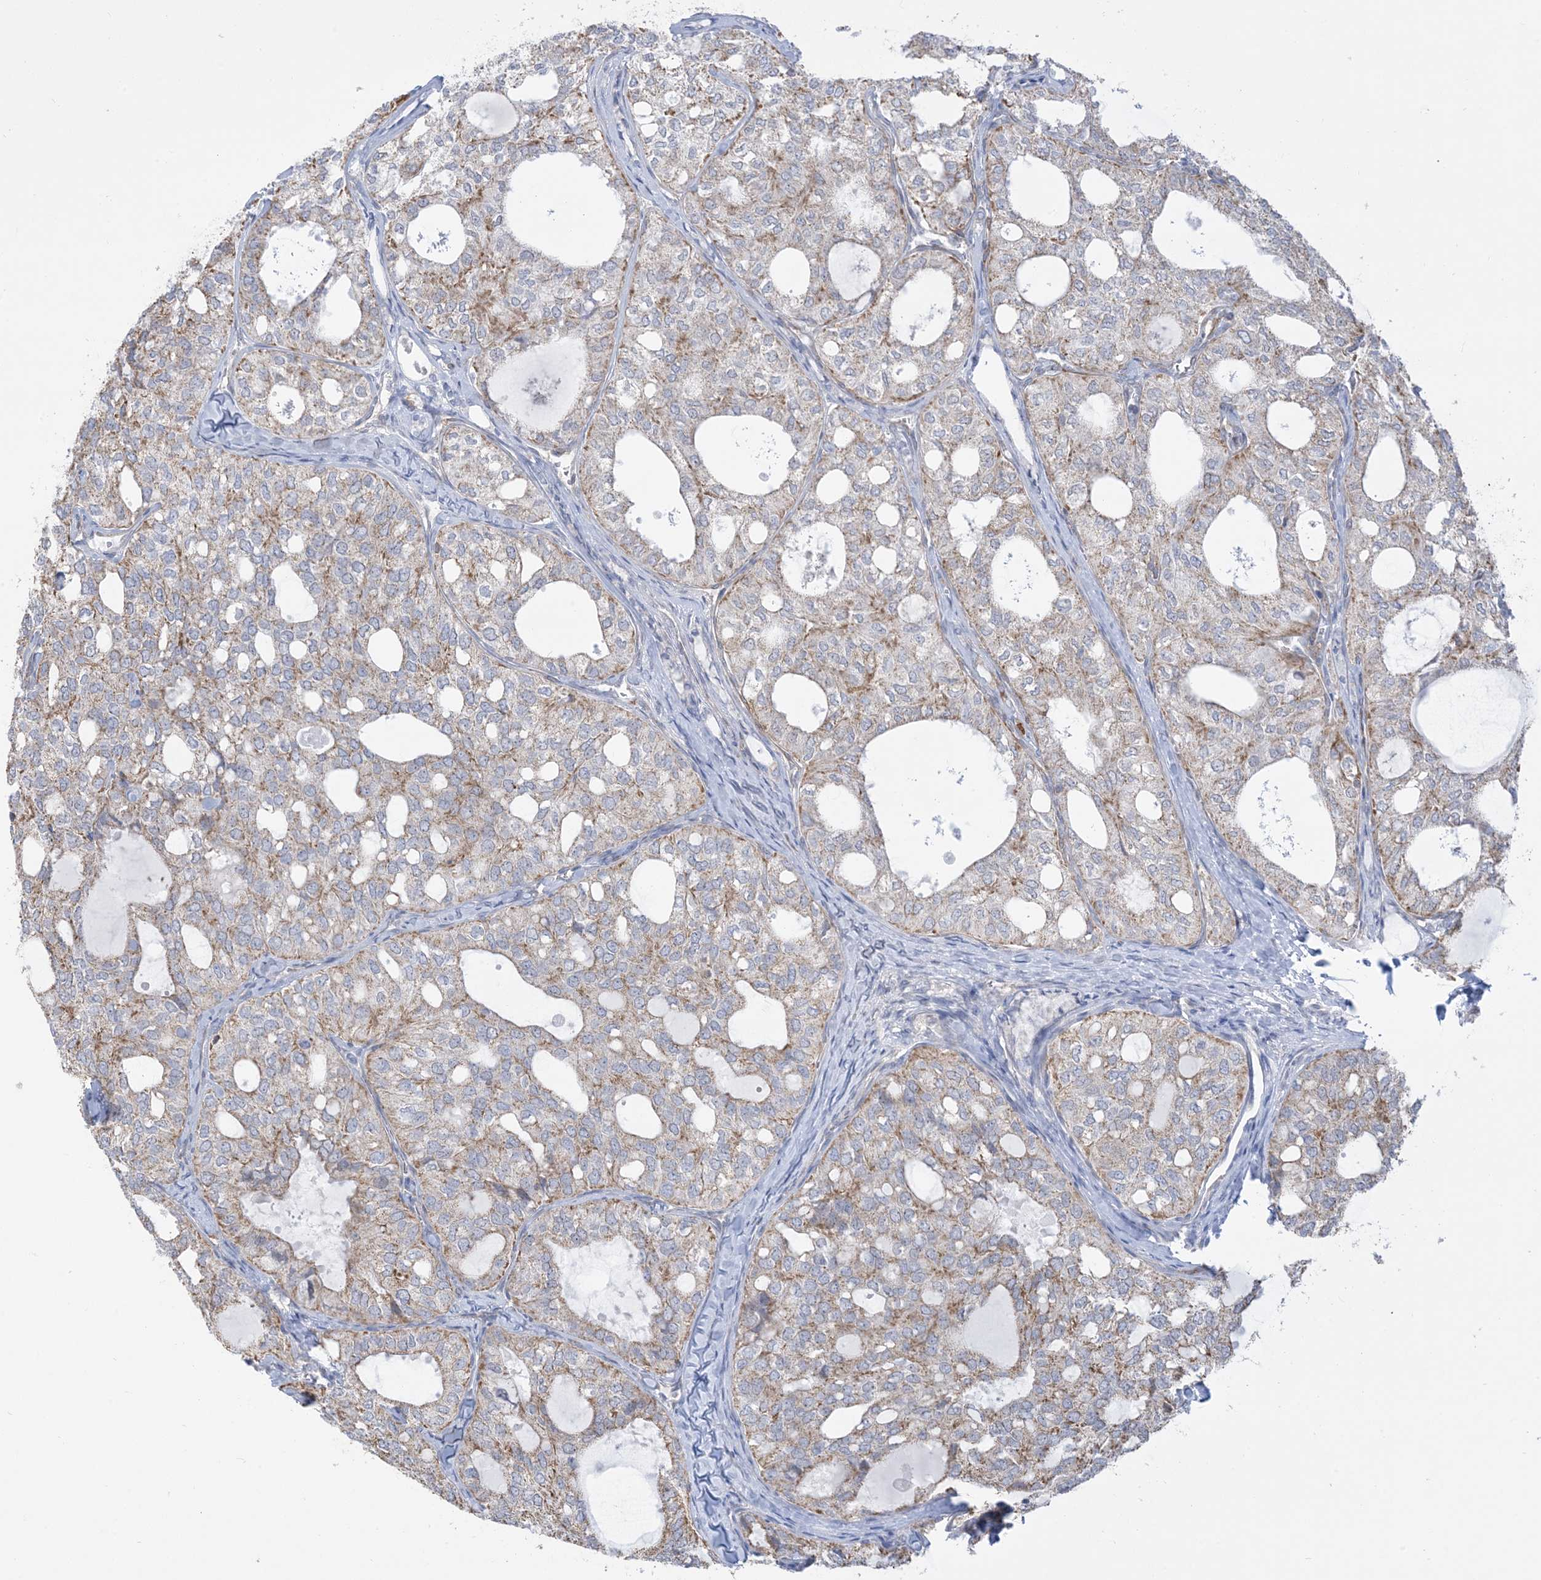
{"staining": {"intensity": "moderate", "quantity": "<25%", "location": "cytoplasmic/membranous"}, "tissue": "thyroid cancer", "cell_type": "Tumor cells", "image_type": "cancer", "snomed": [{"axis": "morphology", "description": "Follicular adenoma carcinoma, NOS"}, {"axis": "topography", "description": "Thyroid gland"}], "caption": "Follicular adenoma carcinoma (thyroid) tissue displays moderate cytoplasmic/membranous staining in about <25% of tumor cells, visualized by immunohistochemistry. The protein is stained brown, and the nuclei are stained in blue (DAB IHC with brightfield microscopy, high magnification).", "gene": "CASP4", "patient": {"sex": "male", "age": 75}}